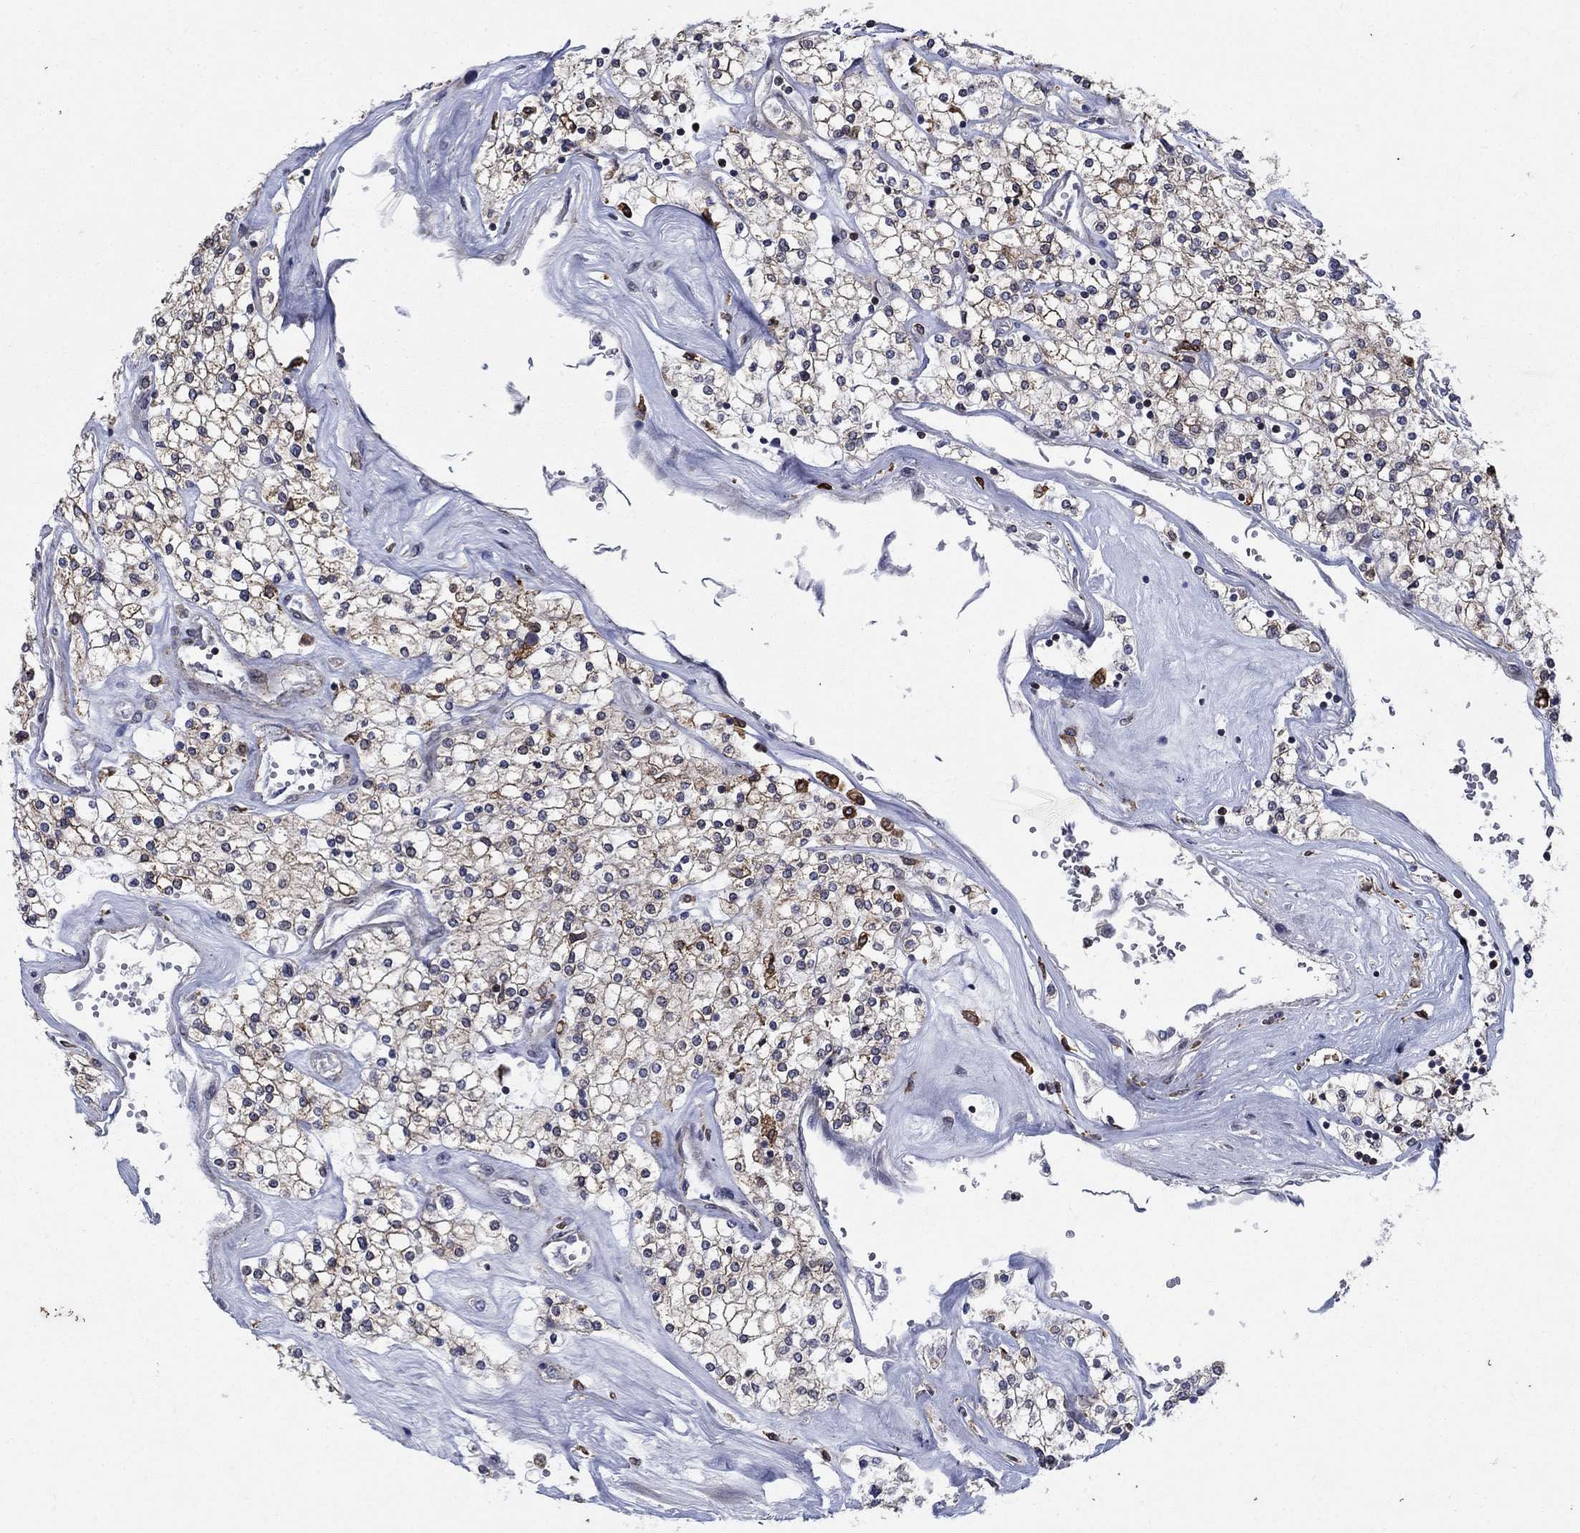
{"staining": {"intensity": "strong", "quantity": "<25%", "location": "cytoplasmic/membranous"}, "tissue": "renal cancer", "cell_type": "Tumor cells", "image_type": "cancer", "snomed": [{"axis": "morphology", "description": "Adenocarcinoma, NOS"}, {"axis": "topography", "description": "Kidney"}], "caption": "High-magnification brightfield microscopy of renal cancer (adenocarcinoma) stained with DAB (brown) and counterstained with hematoxylin (blue). tumor cells exhibit strong cytoplasmic/membranous positivity is seen in approximately<25% of cells. Nuclei are stained in blue.", "gene": "DHRS7", "patient": {"sex": "male", "age": 80}}